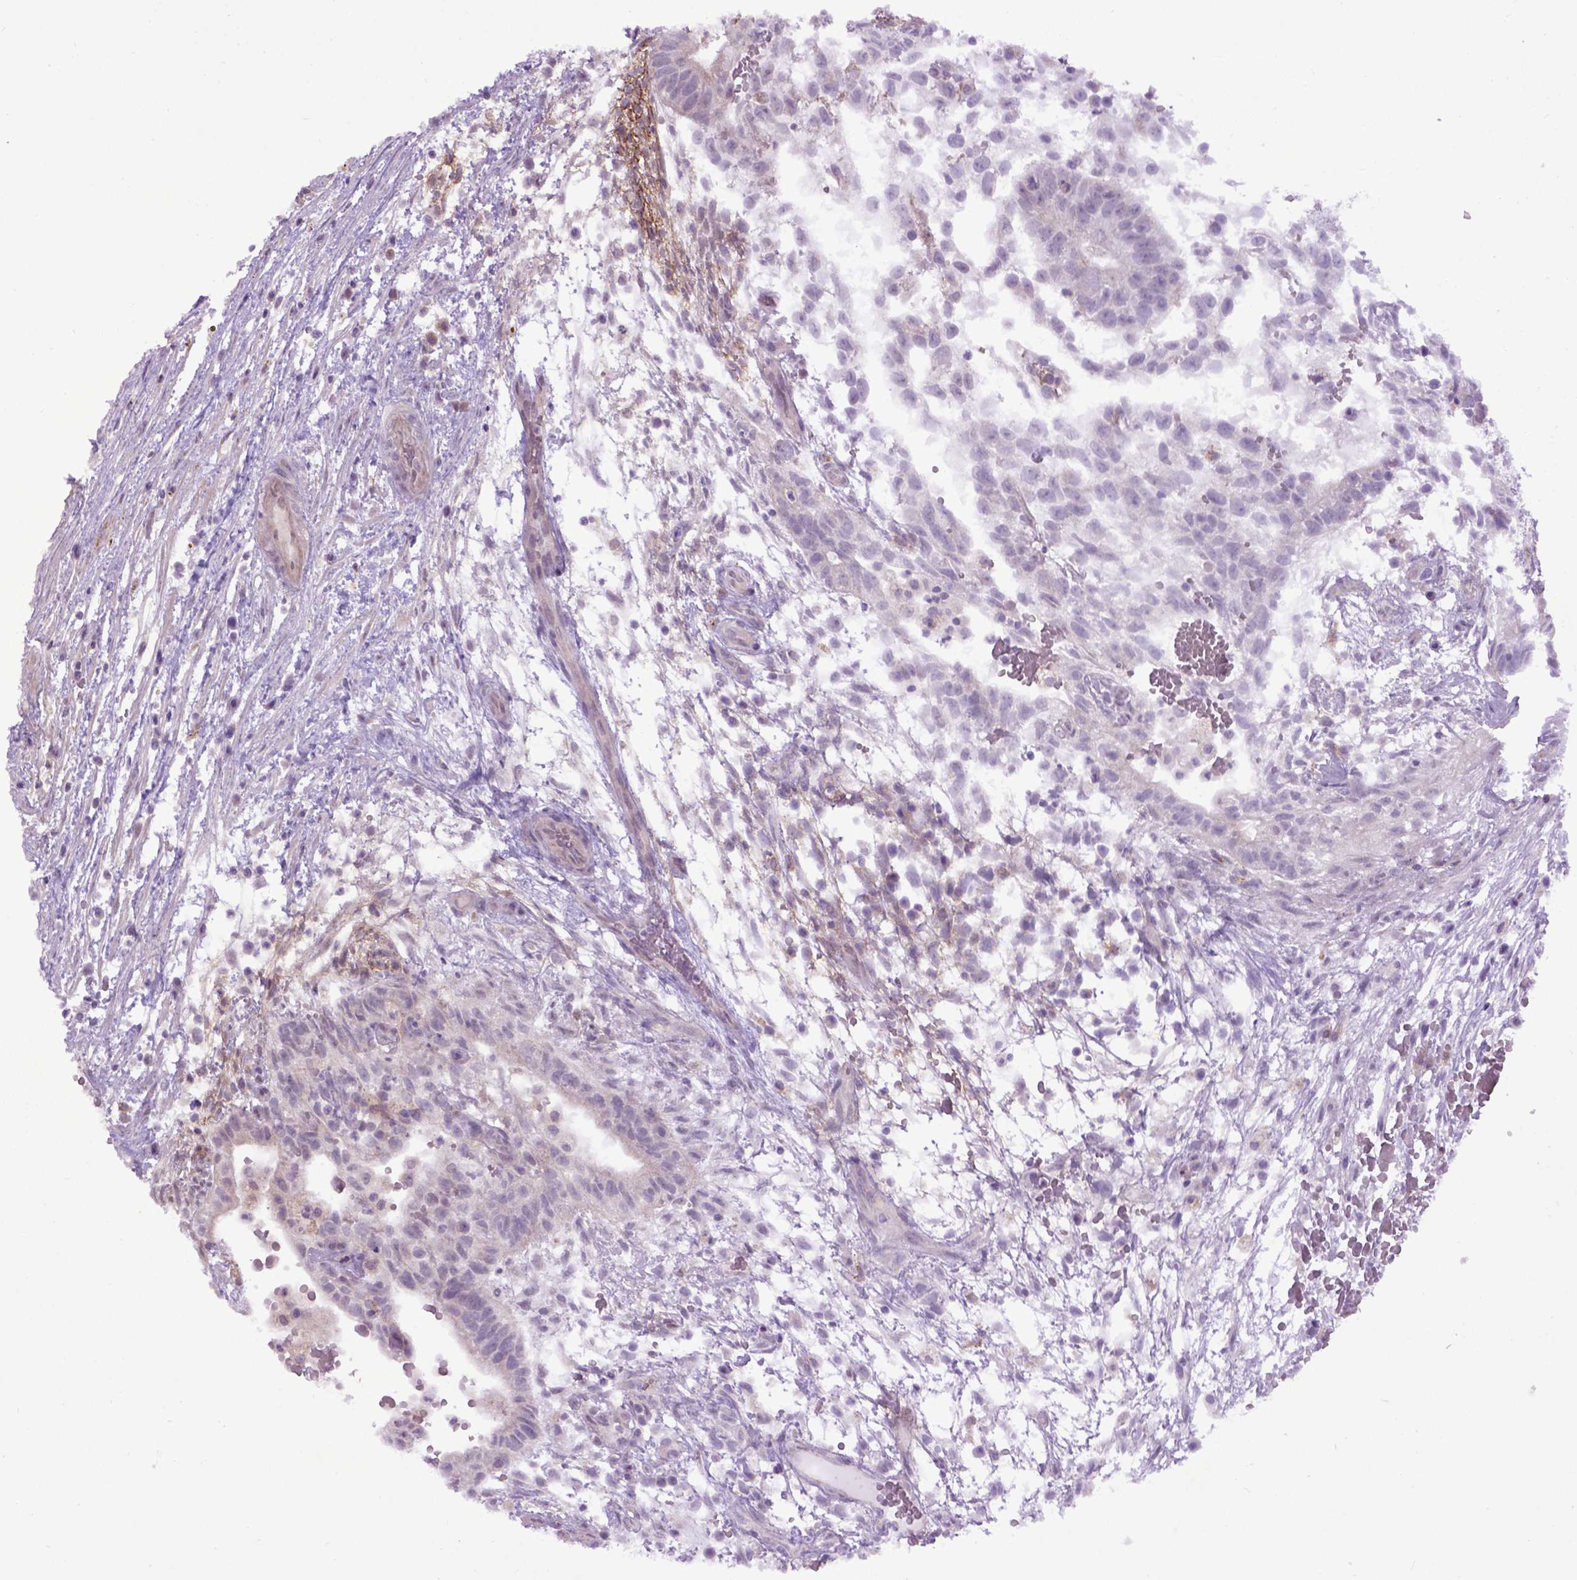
{"staining": {"intensity": "negative", "quantity": "none", "location": "none"}, "tissue": "testis cancer", "cell_type": "Tumor cells", "image_type": "cancer", "snomed": [{"axis": "morphology", "description": "Normal tissue, NOS"}, {"axis": "morphology", "description": "Carcinoma, Embryonal, NOS"}, {"axis": "topography", "description": "Testis"}], "caption": "This is an immunohistochemistry photomicrograph of human embryonal carcinoma (testis). There is no positivity in tumor cells.", "gene": "EMILIN3", "patient": {"sex": "male", "age": 32}}